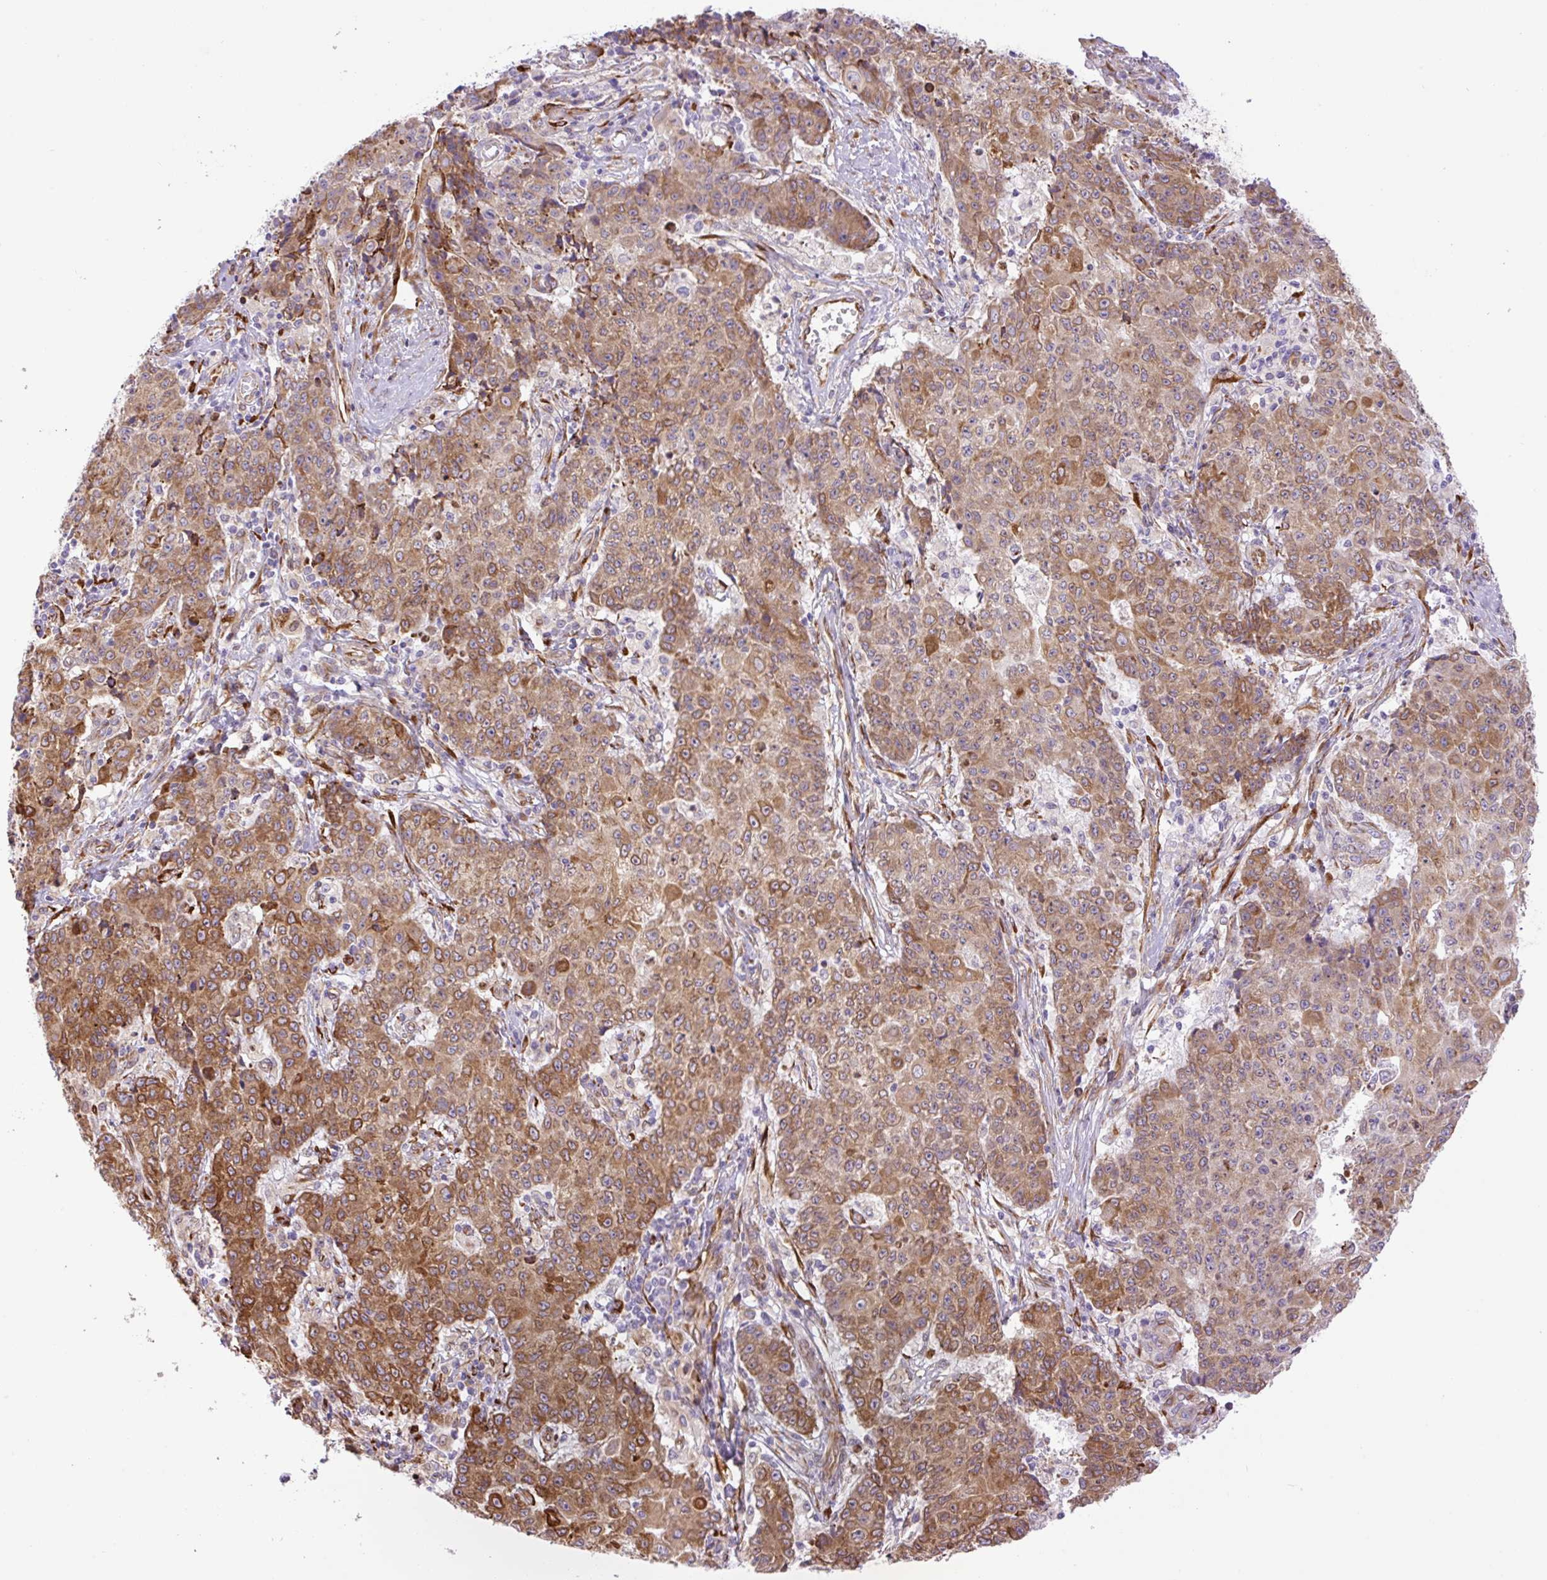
{"staining": {"intensity": "moderate", "quantity": ">75%", "location": "cytoplasmic/membranous"}, "tissue": "ovarian cancer", "cell_type": "Tumor cells", "image_type": "cancer", "snomed": [{"axis": "morphology", "description": "Carcinoma, endometroid"}, {"axis": "topography", "description": "Ovary"}], "caption": "Ovarian cancer was stained to show a protein in brown. There is medium levels of moderate cytoplasmic/membranous positivity in about >75% of tumor cells.", "gene": "RAB30", "patient": {"sex": "female", "age": 42}}